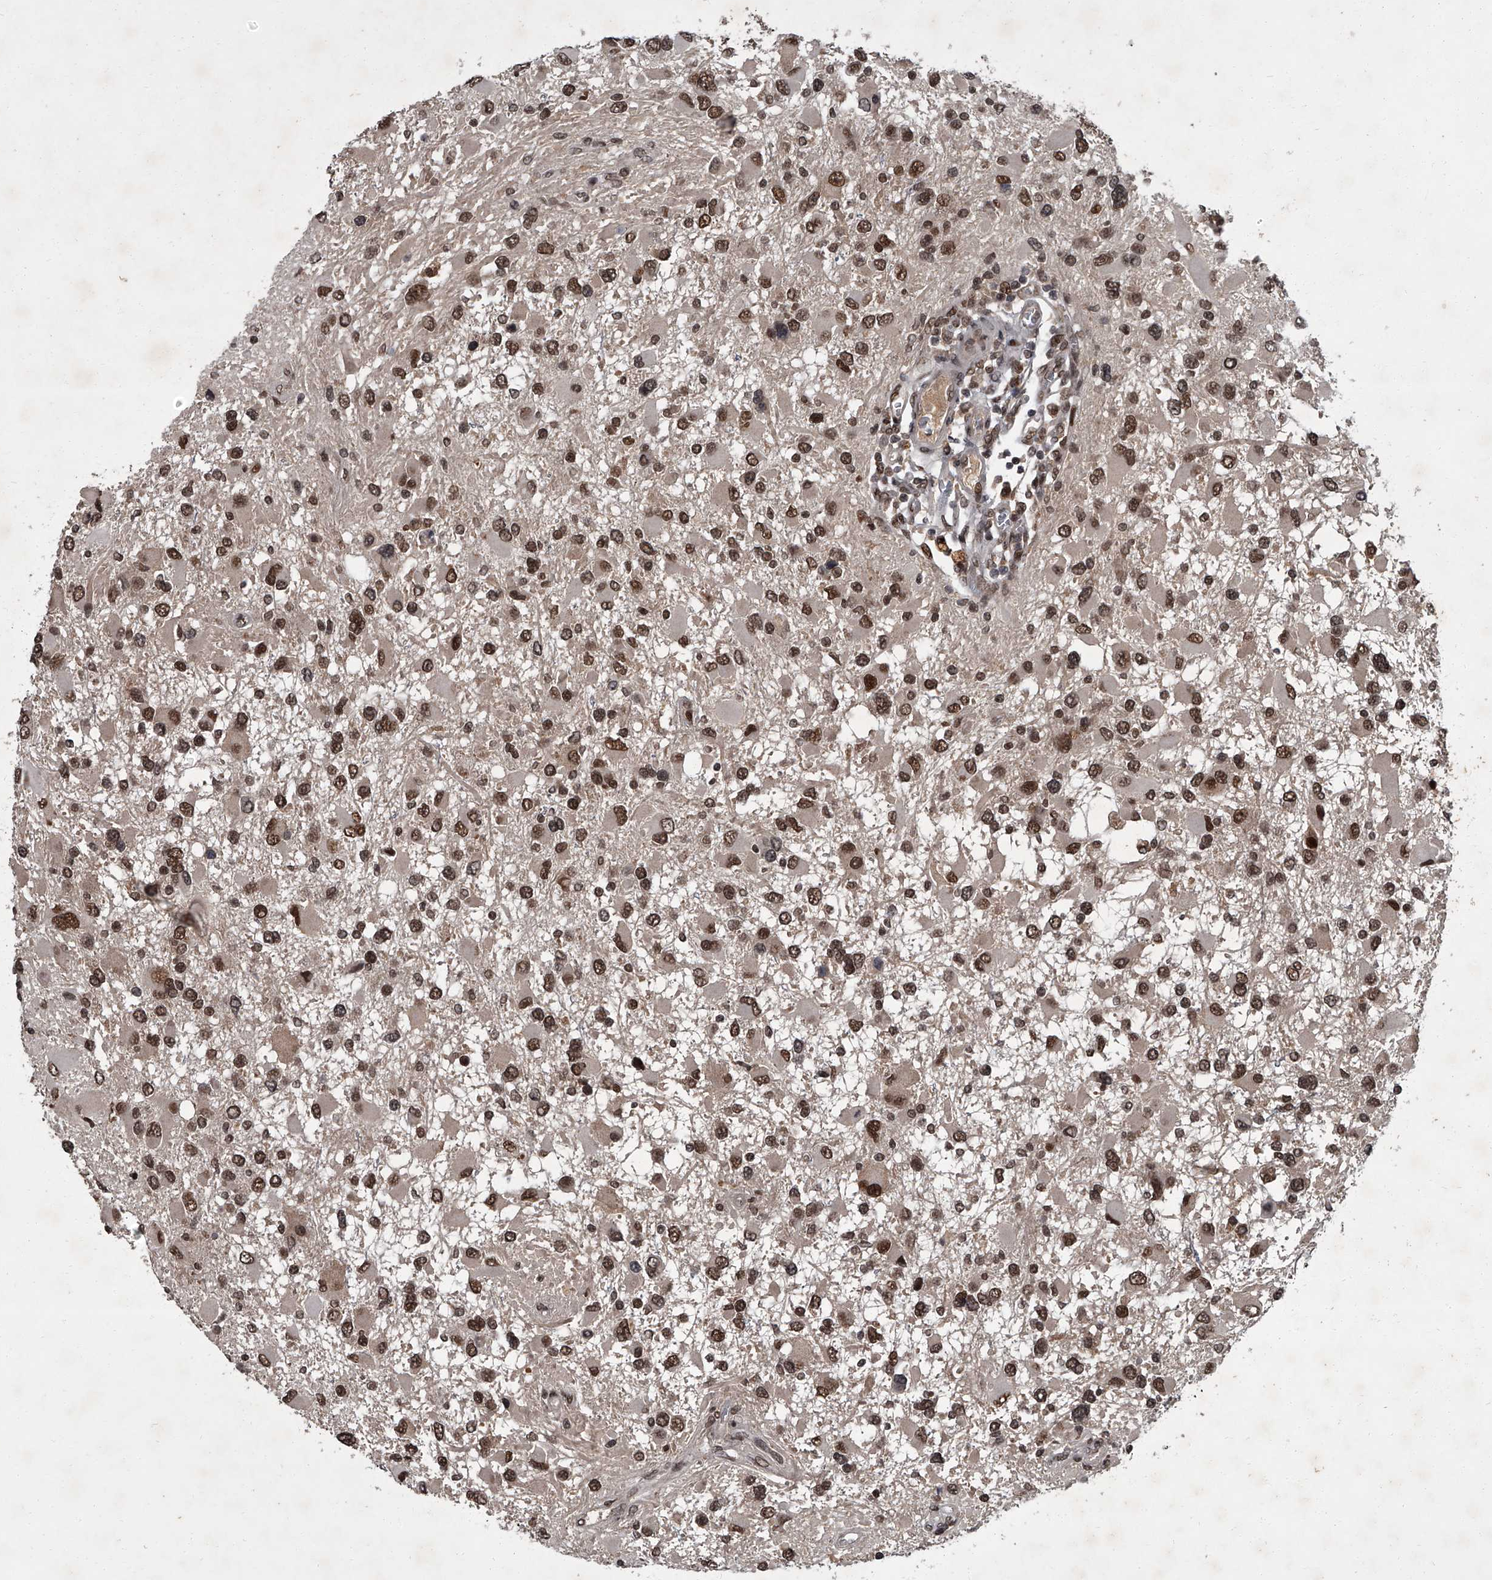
{"staining": {"intensity": "moderate", "quantity": ">75%", "location": "nuclear"}, "tissue": "glioma", "cell_type": "Tumor cells", "image_type": "cancer", "snomed": [{"axis": "morphology", "description": "Glioma, malignant, High grade"}, {"axis": "topography", "description": "Brain"}], "caption": "Immunohistochemical staining of malignant glioma (high-grade) shows medium levels of moderate nuclear protein positivity in about >75% of tumor cells.", "gene": "ZNF518B", "patient": {"sex": "male", "age": 53}}